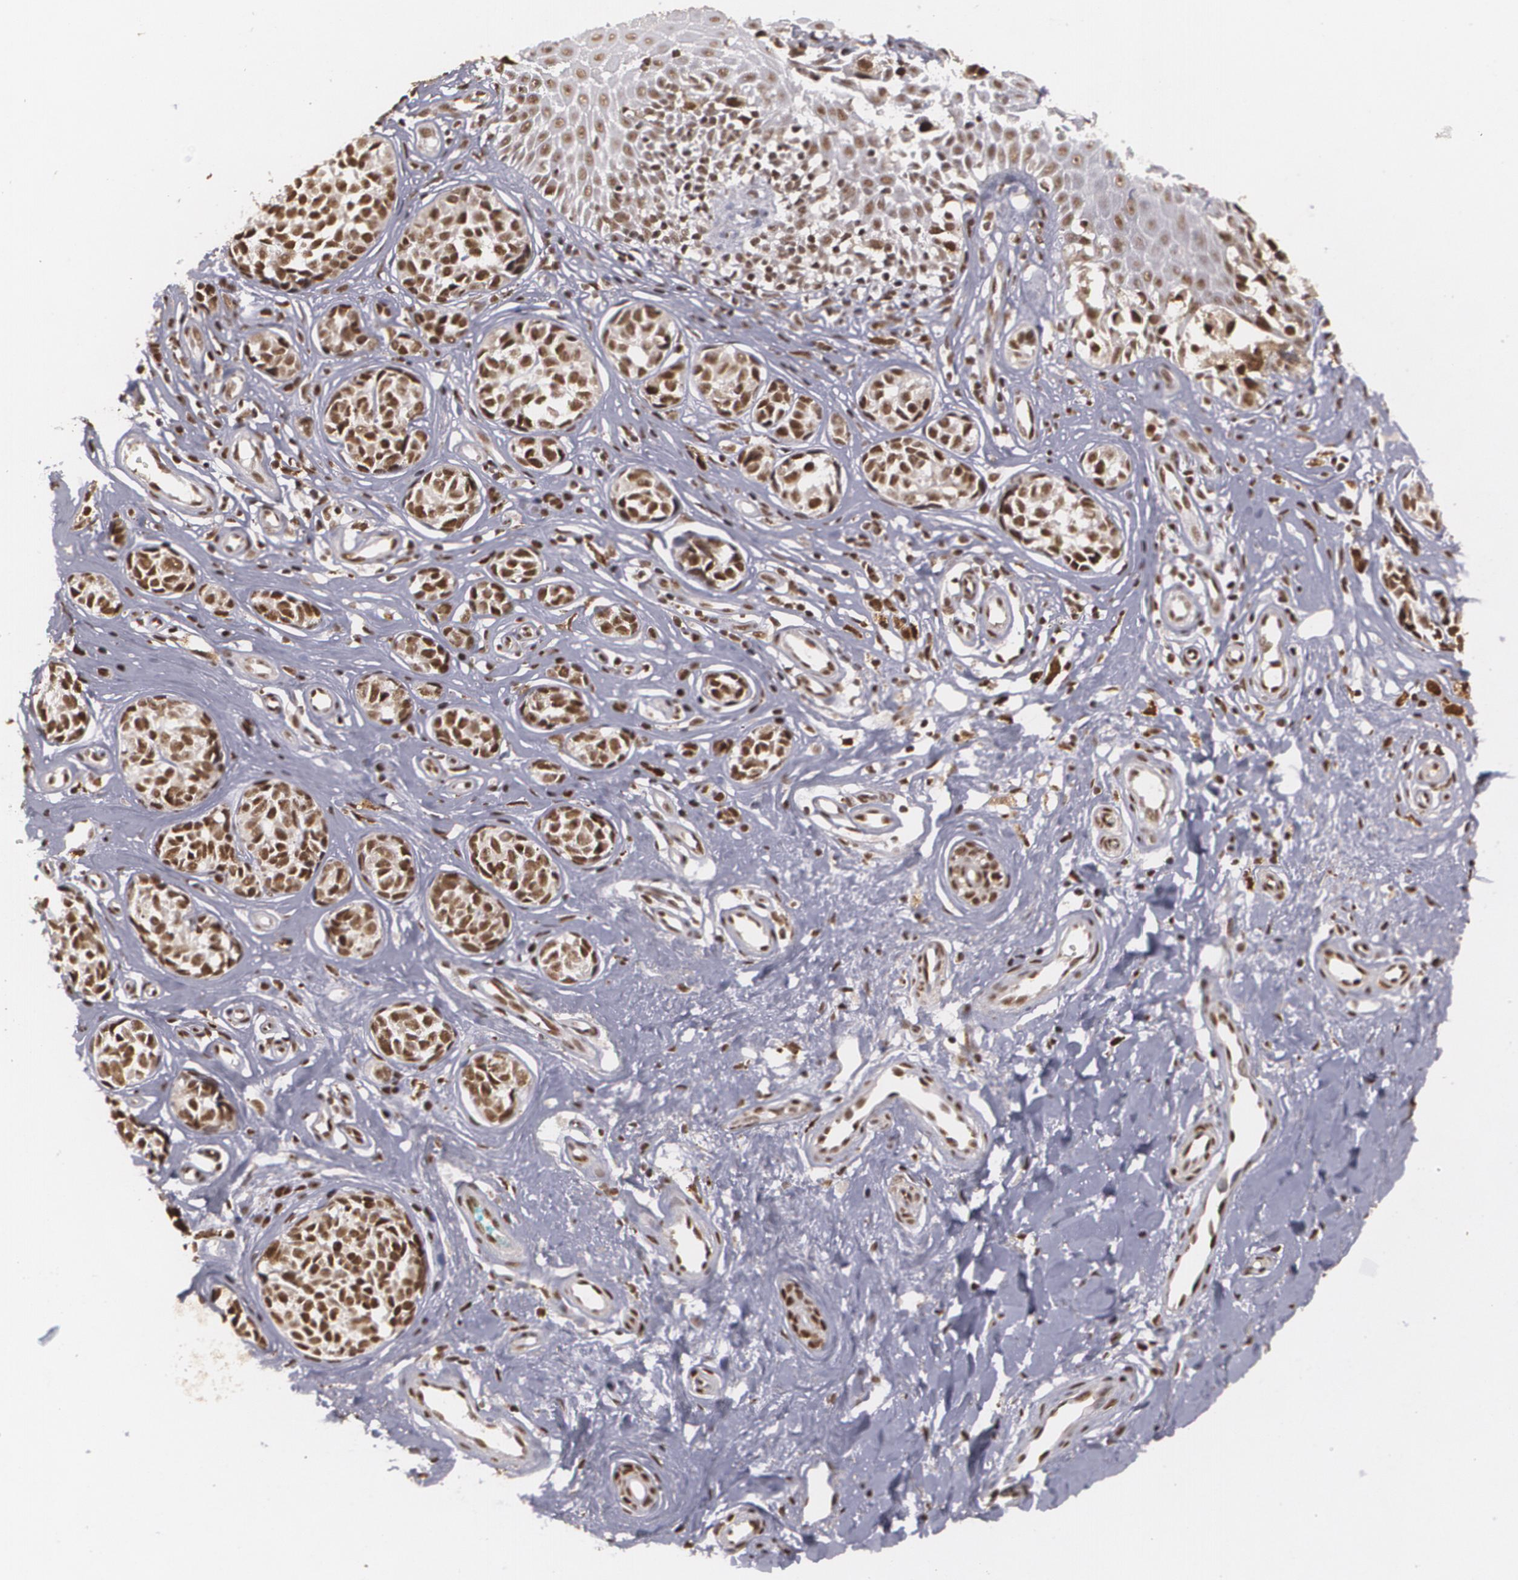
{"staining": {"intensity": "strong", "quantity": ">75%", "location": "nuclear"}, "tissue": "melanoma", "cell_type": "Tumor cells", "image_type": "cancer", "snomed": [{"axis": "morphology", "description": "Malignant melanoma, NOS"}, {"axis": "topography", "description": "Skin"}], "caption": "This micrograph shows immunohistochemistry staining of malignant melanoma, with high strong nuclear staining in about >75% of tumor cells.", "gene": "RXRB", "patient": {"sex": "male", "age": 79}}